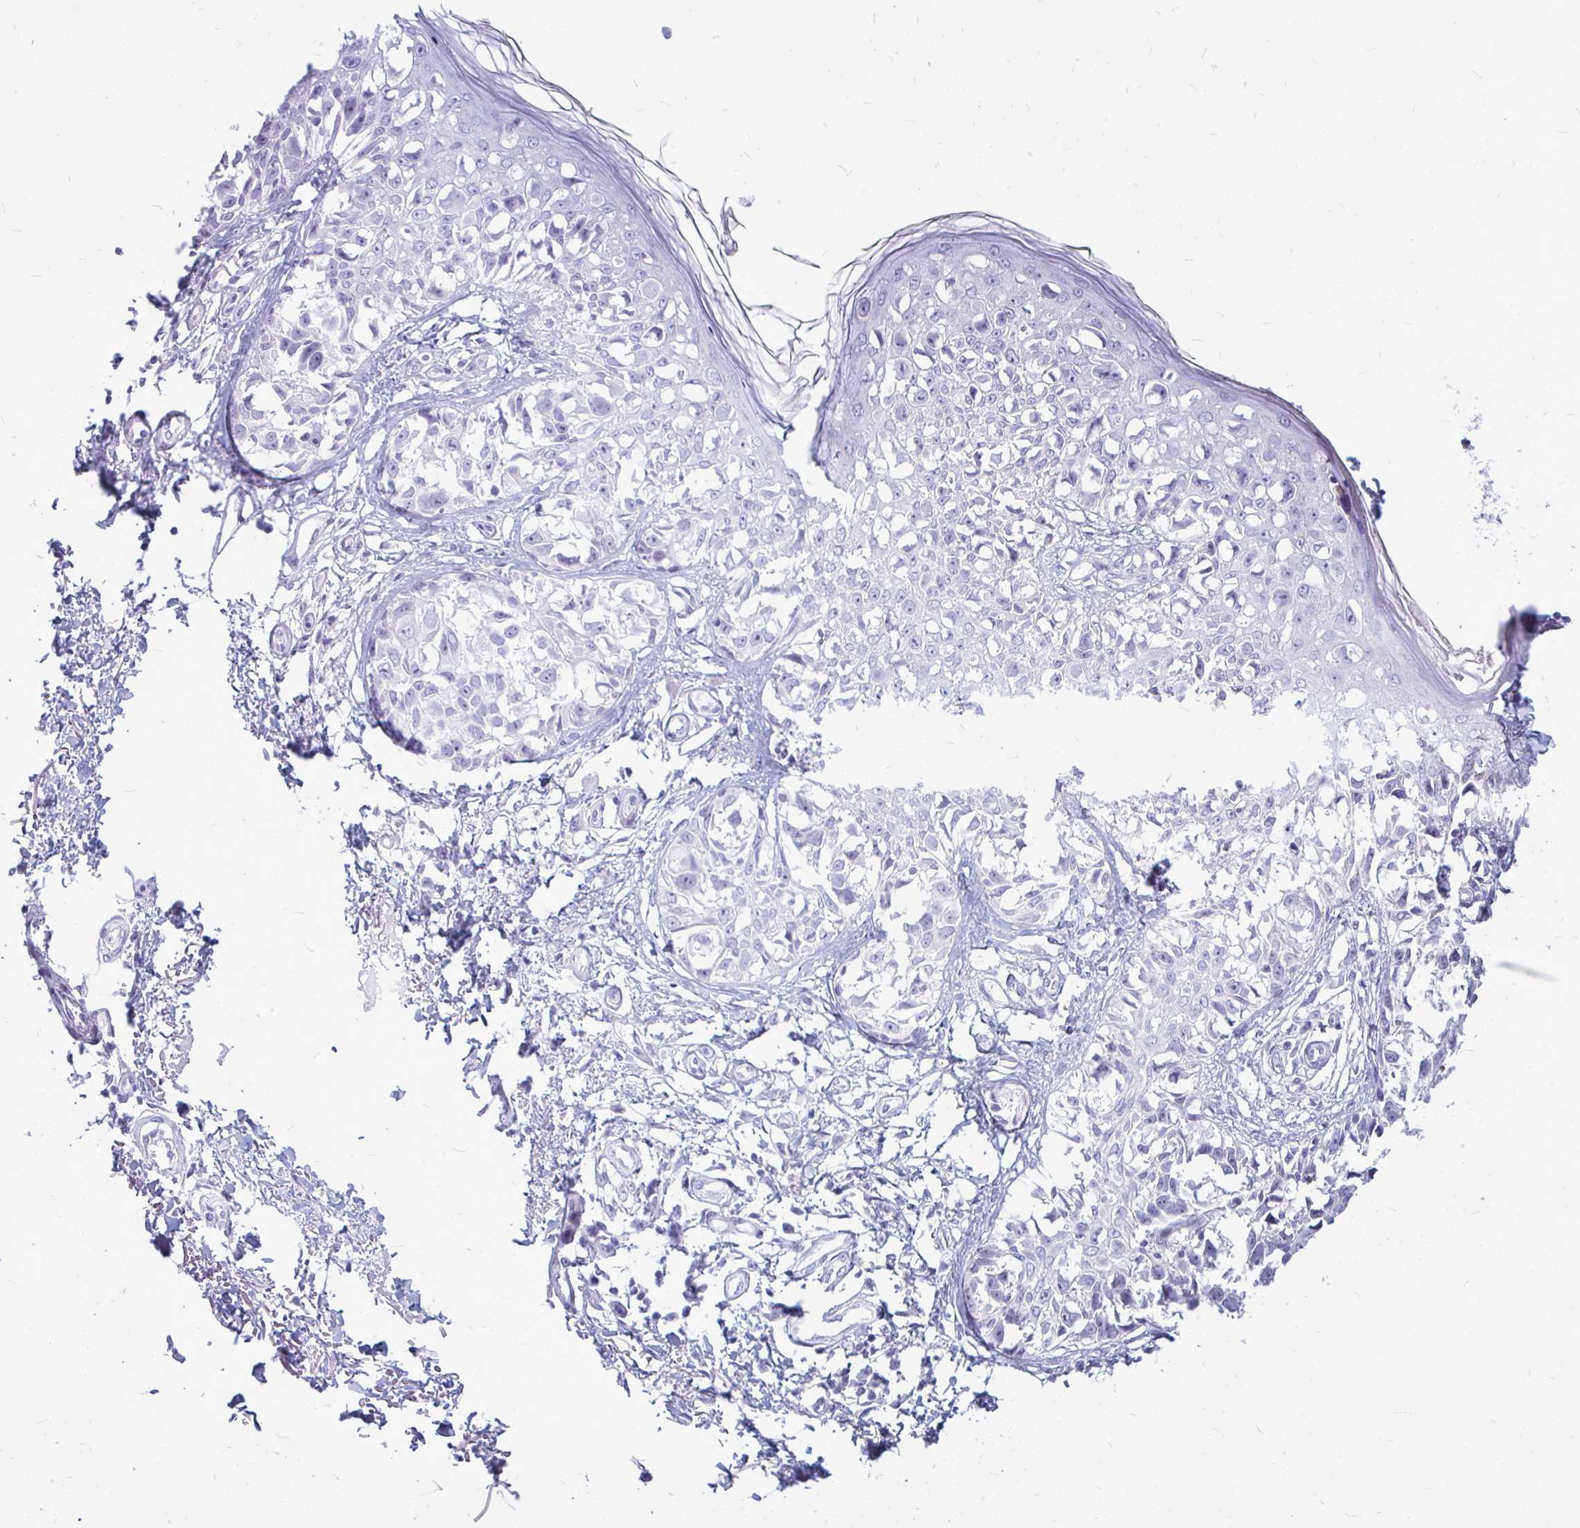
{"staining": {"intensity": "negative", "quantity": "none", "location": "none"}, "tissue": "melanoma", "cell_type": "Tumor cells", "image_type": "cancer", "snomed": [{"axis": "morphology", "description": "Malignant melanoma, NOS"}, {"axis": "topography", "description": "Skin"}], "caption": "Tumor cells show no significant protein expression in malignant melanoma. The staining is performed using DAB (3,3'-diaminobenzidine) brown chromogen with nuclei counter-stained in using hematoxylin.", "gene": "ZSCAN25", "patient": {"sex": "male", "age": 73}}